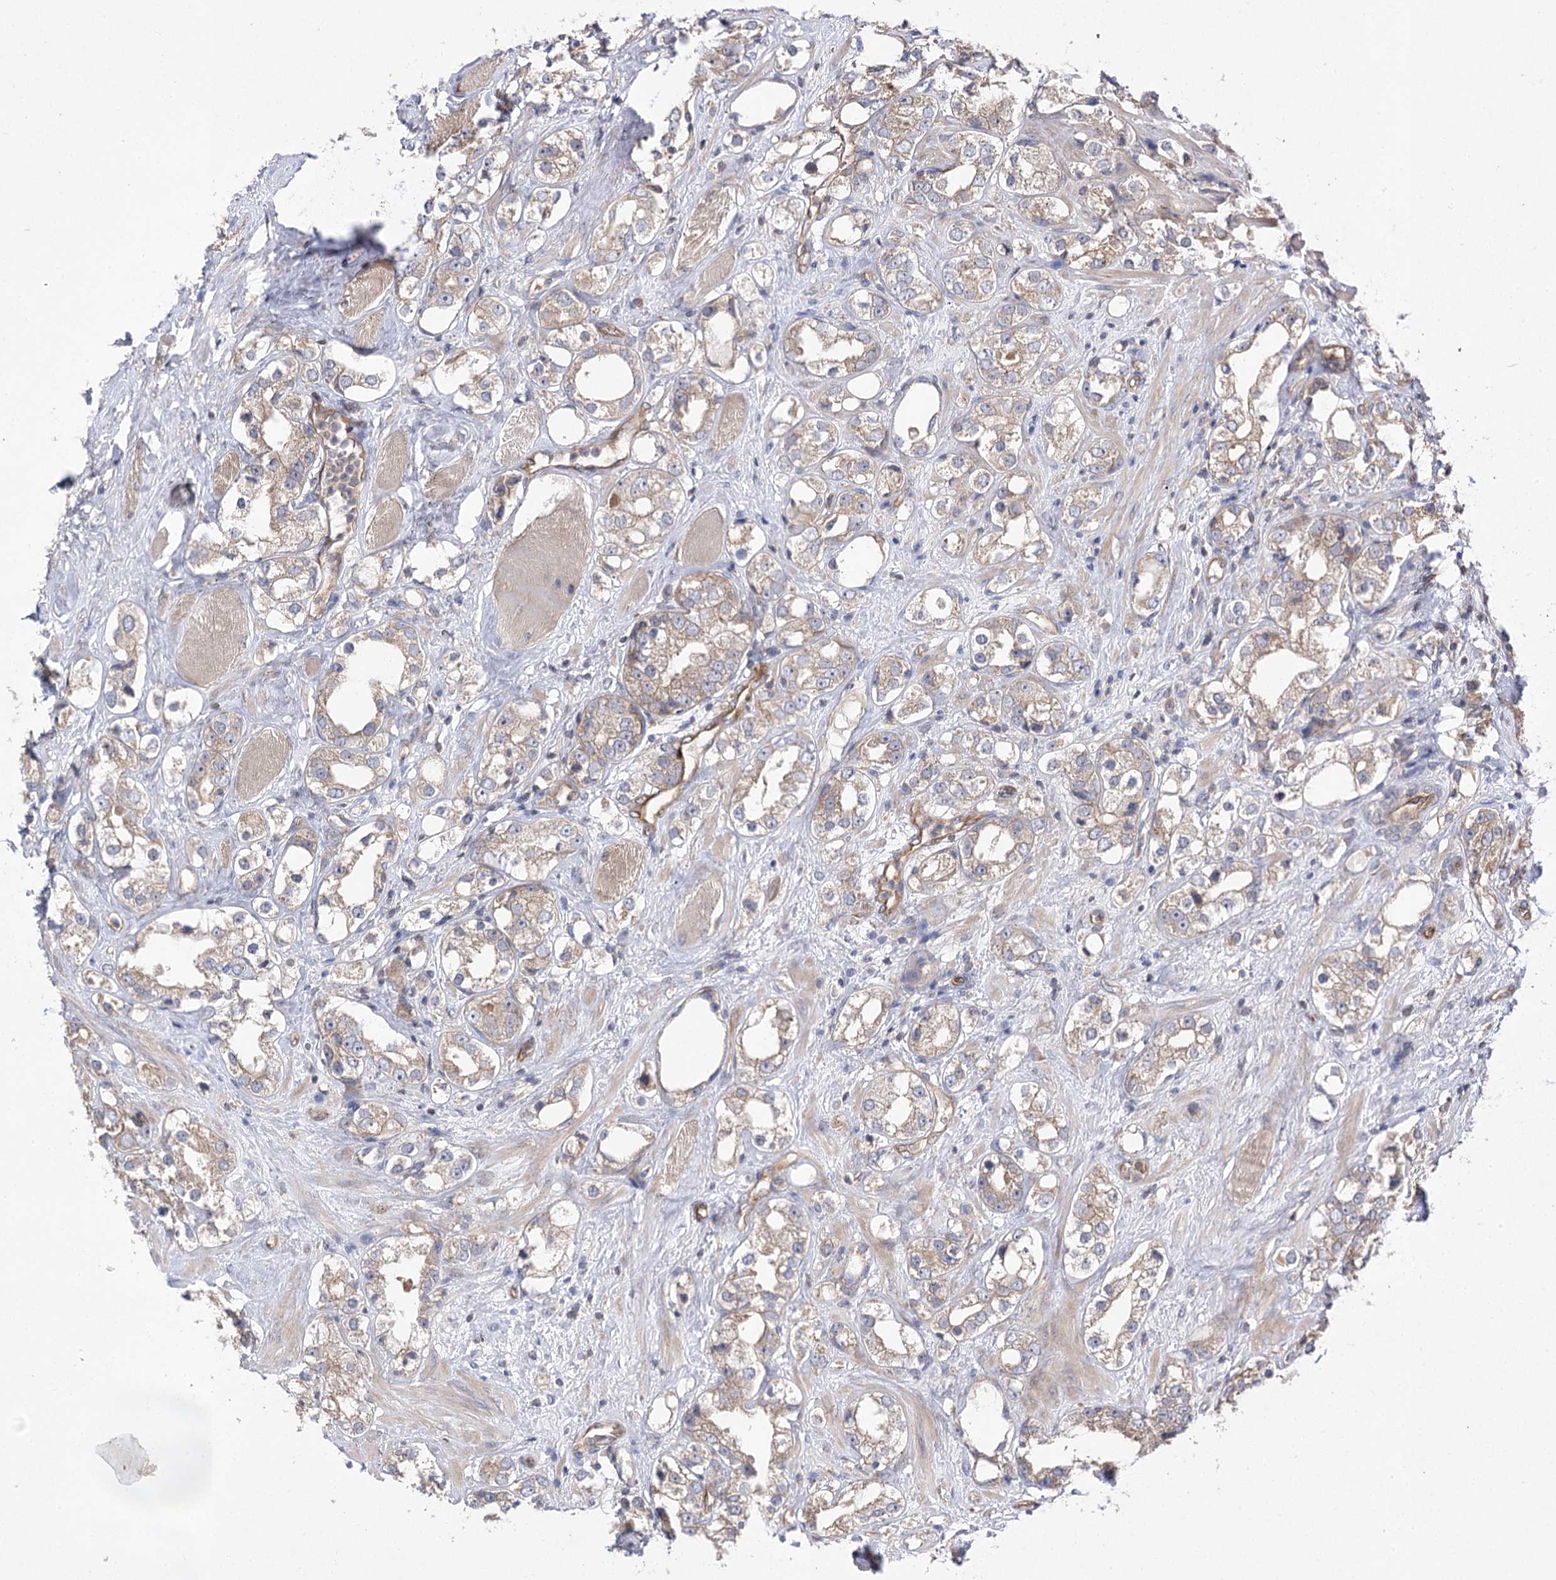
{"staining": {"intensity": "weak", "quantity": "25%-75%", "location": "cytoplasmic/membranous"}, "tissue": "prostate cancer", "cell_type": "Tumor cells", "image_type": "cancer", "snomed": [{"axis": "morphology", "description": "Adenocarcinoma, NOS"}, {"axis": "topography", "description": "Prostate"}], "caption": "Human prostate cancer (adenocarcinoma) stained with a brown dye shows weak cytoplasmic/membranous positive positivity in about 25%-75% of tumor cells.", "gene": "BCR", "patient": {"sex": "male", "age": 79}}